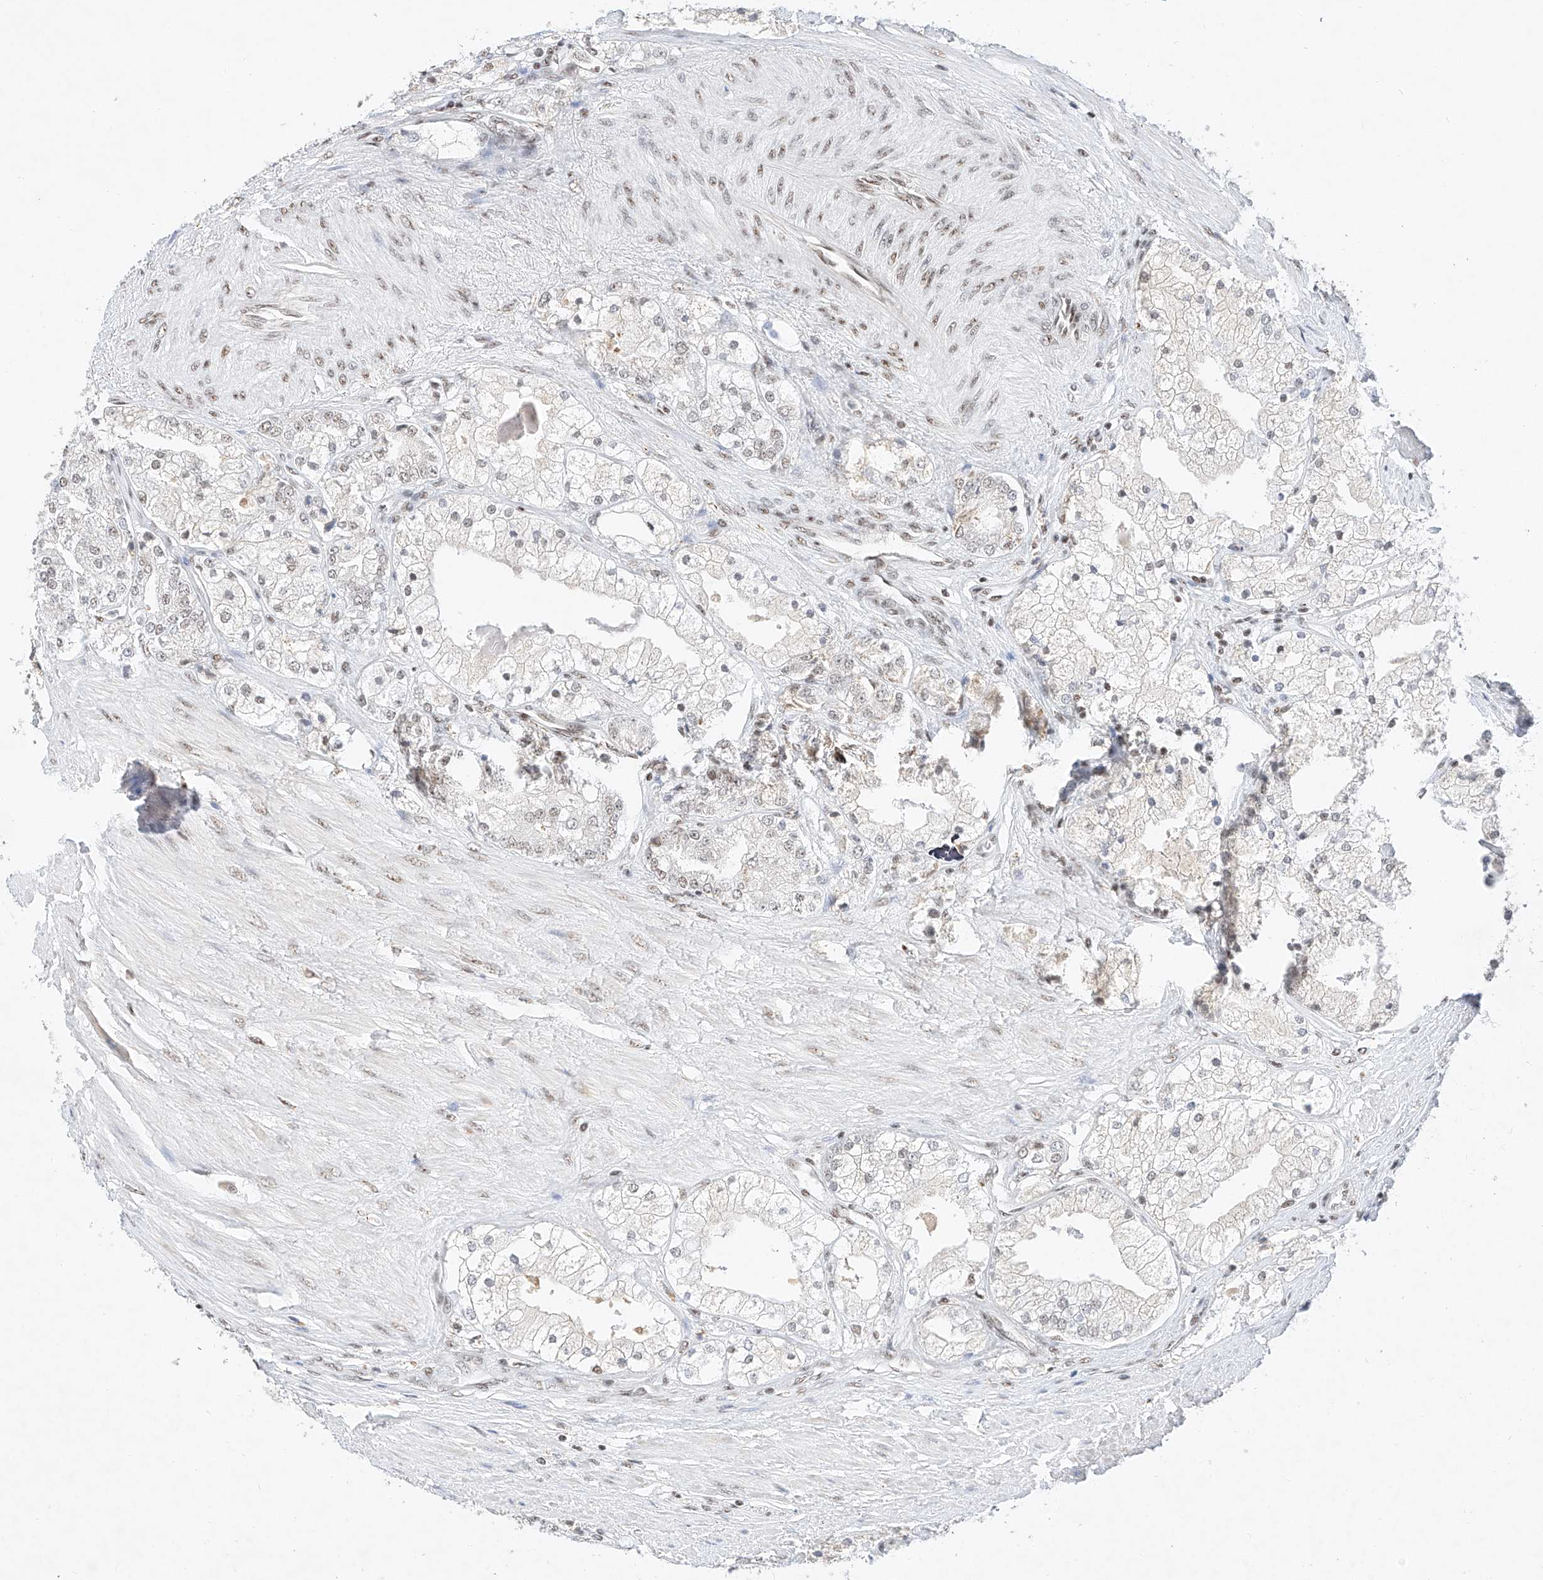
{"staining": {"intensity": "weak", "quantity": "25%-75%", "location": "nuclear"}, "tissue": "prostate cancer", "cell_type": "Tumor cells", "image_type": "cancer", "snomed": [{"axis": "morphology", "description": "Adenocarcinoma, High grade"}, {"axis": "topography", "description": "Prostate"}], "caption": "Immunohistochemical staining of prostate adenocarcinoma (high-grade) demonstrates weak nuclear protein staining in approximately 25%-75% of tumor cells.", "gene": "NRF1", "patient": {"sex": "male", "age": 50}}